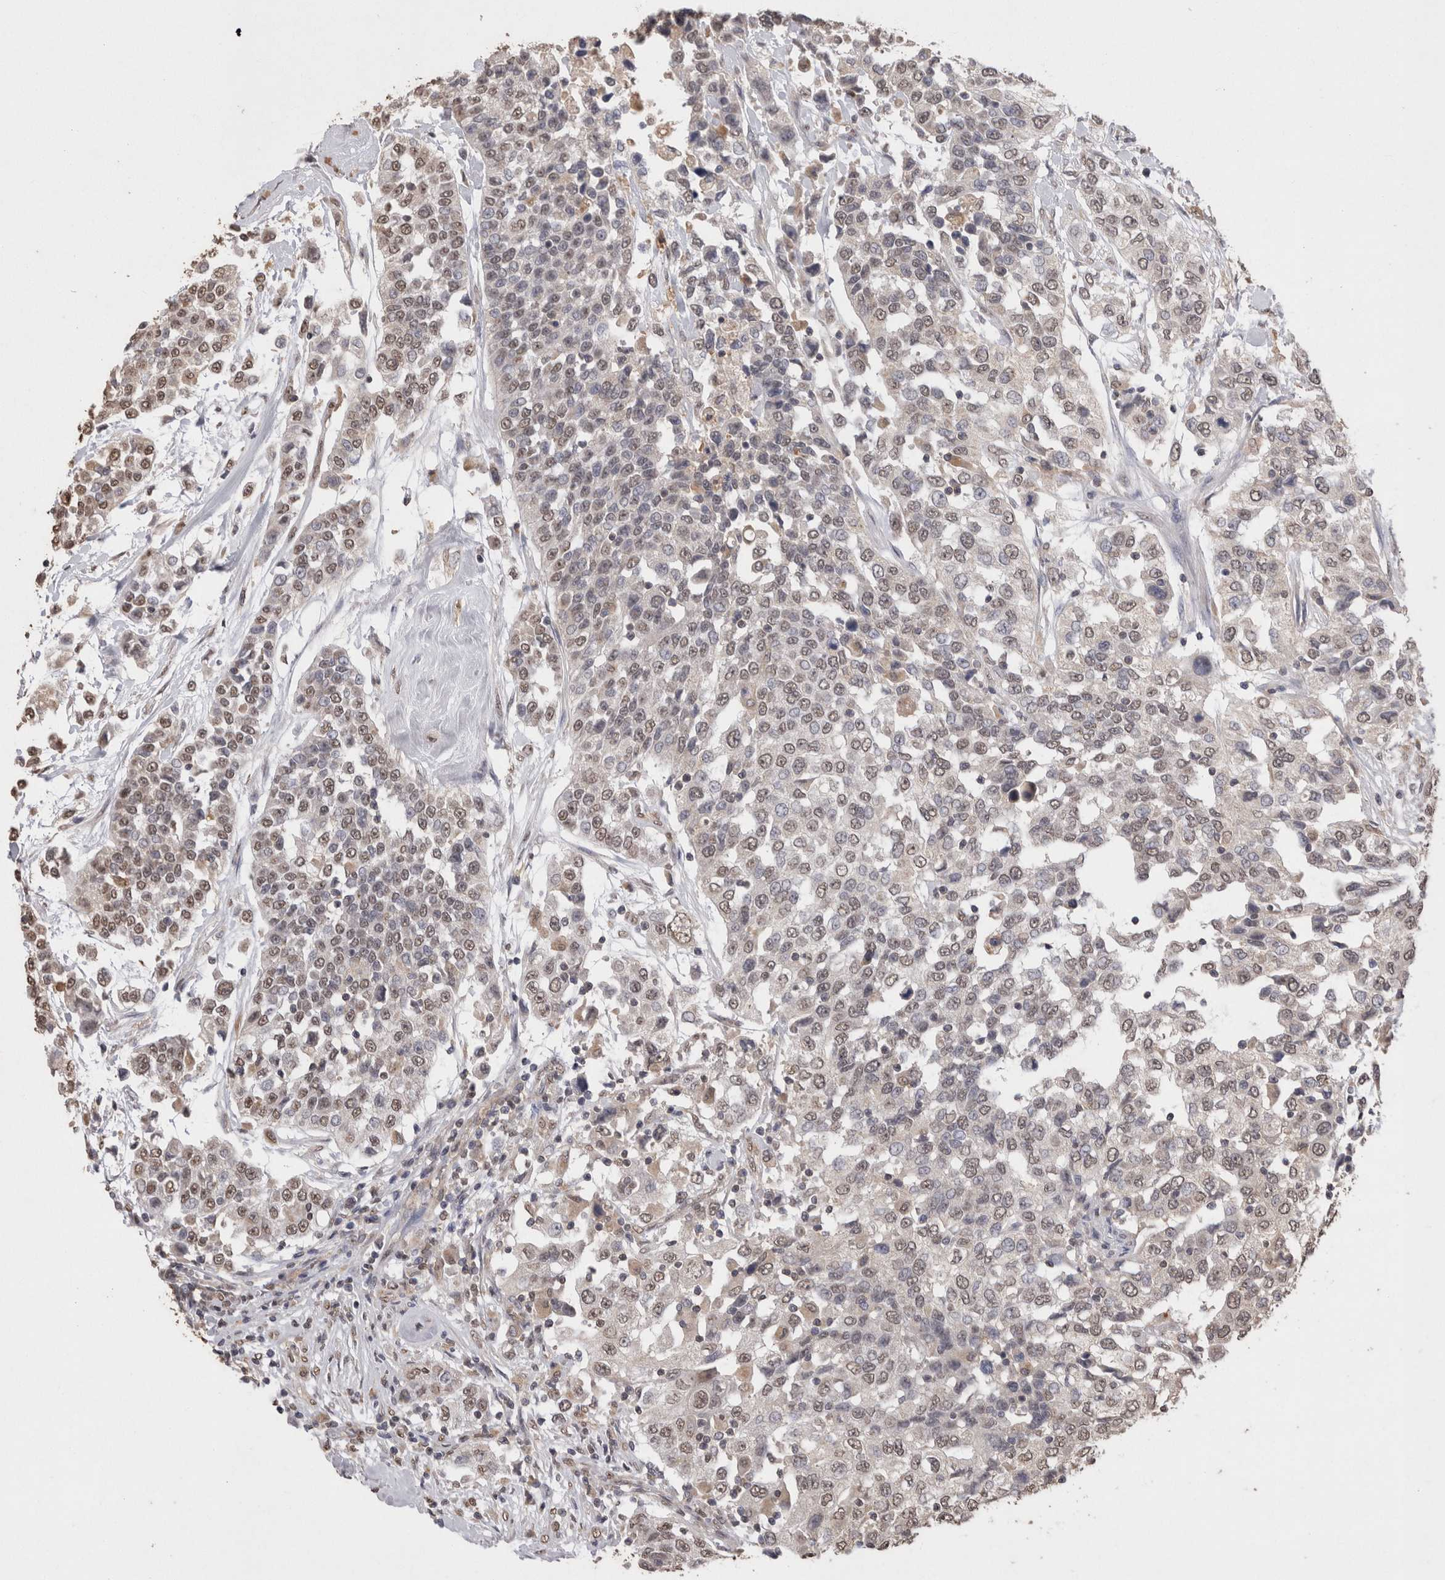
{"staining": {"intensity": "weak", "quantity": ">75%", "location": "nuclear"}, "tissue": "urothelial cancer", "cell_type": "Tumor cells", "image_type": "cancer", "snomed": [{"axis": "morphology", "description": "Urothelial carcinoma, High grade"}, {"axis": "topography", "description": "Urinary bladder"}], "caption": "Tumor cells display low levels of weak nuclear staining in about >75% of cells in human high-grade urothelial carcinoma.", "gene": "GRK5", "patient": {"sex": "female", "age": 80}}